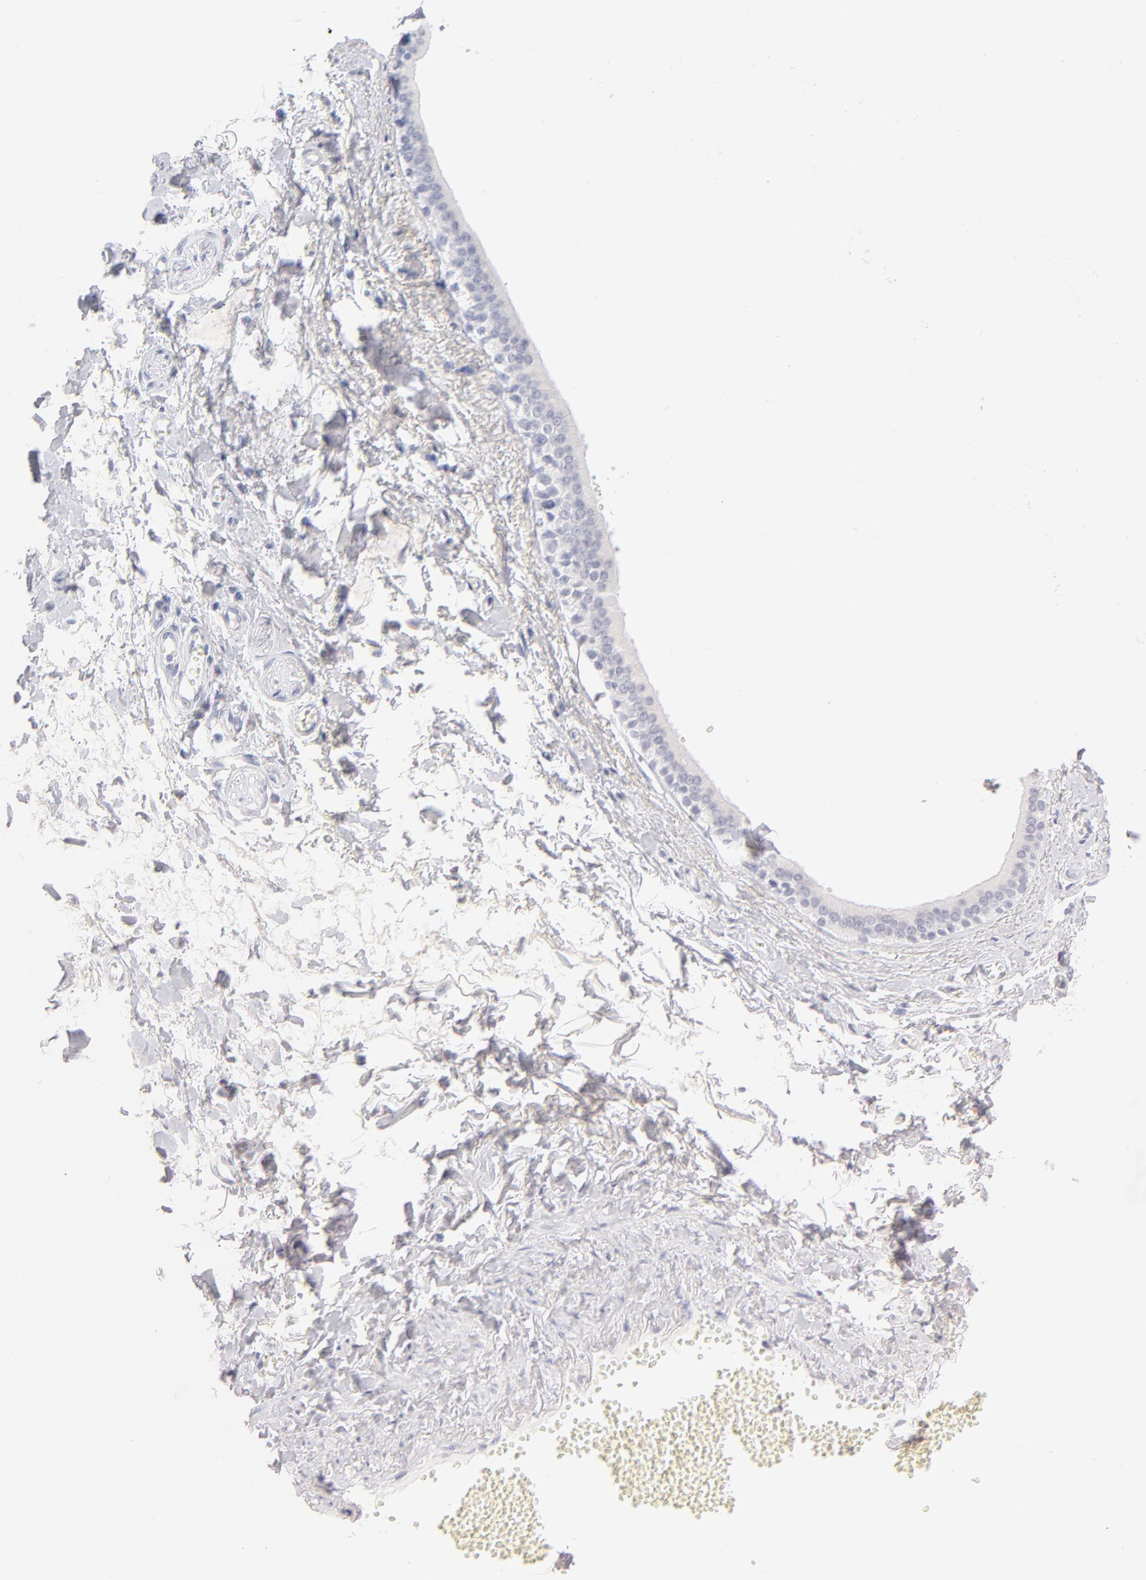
{"staining": {"intensity": "negative", "quantity": "none", "location": "none"}, "tissue": "adipose tissue", "cell_type": "Adipocytes", "image_type": "normal", "snomed": [{"axis": "morphology", "description": "Normal tissue, NOS"}, {"axis": "morphology", "description": "Inflammation, NOS"}, {"axis": "topography", "description": "Salivary gland"}, {"axis": "topography", "description": "Peripheral nerve tissue"}], "caption": "IHC histopathology image of unremarkable adipose tissue: human adipose tissue stained with DAB (3,3'-diaminobenzidine) reveals no significant protein staining in adipocytes.", "gene": "KHNYN", "patient": {"sex": "female", "age": 75}}